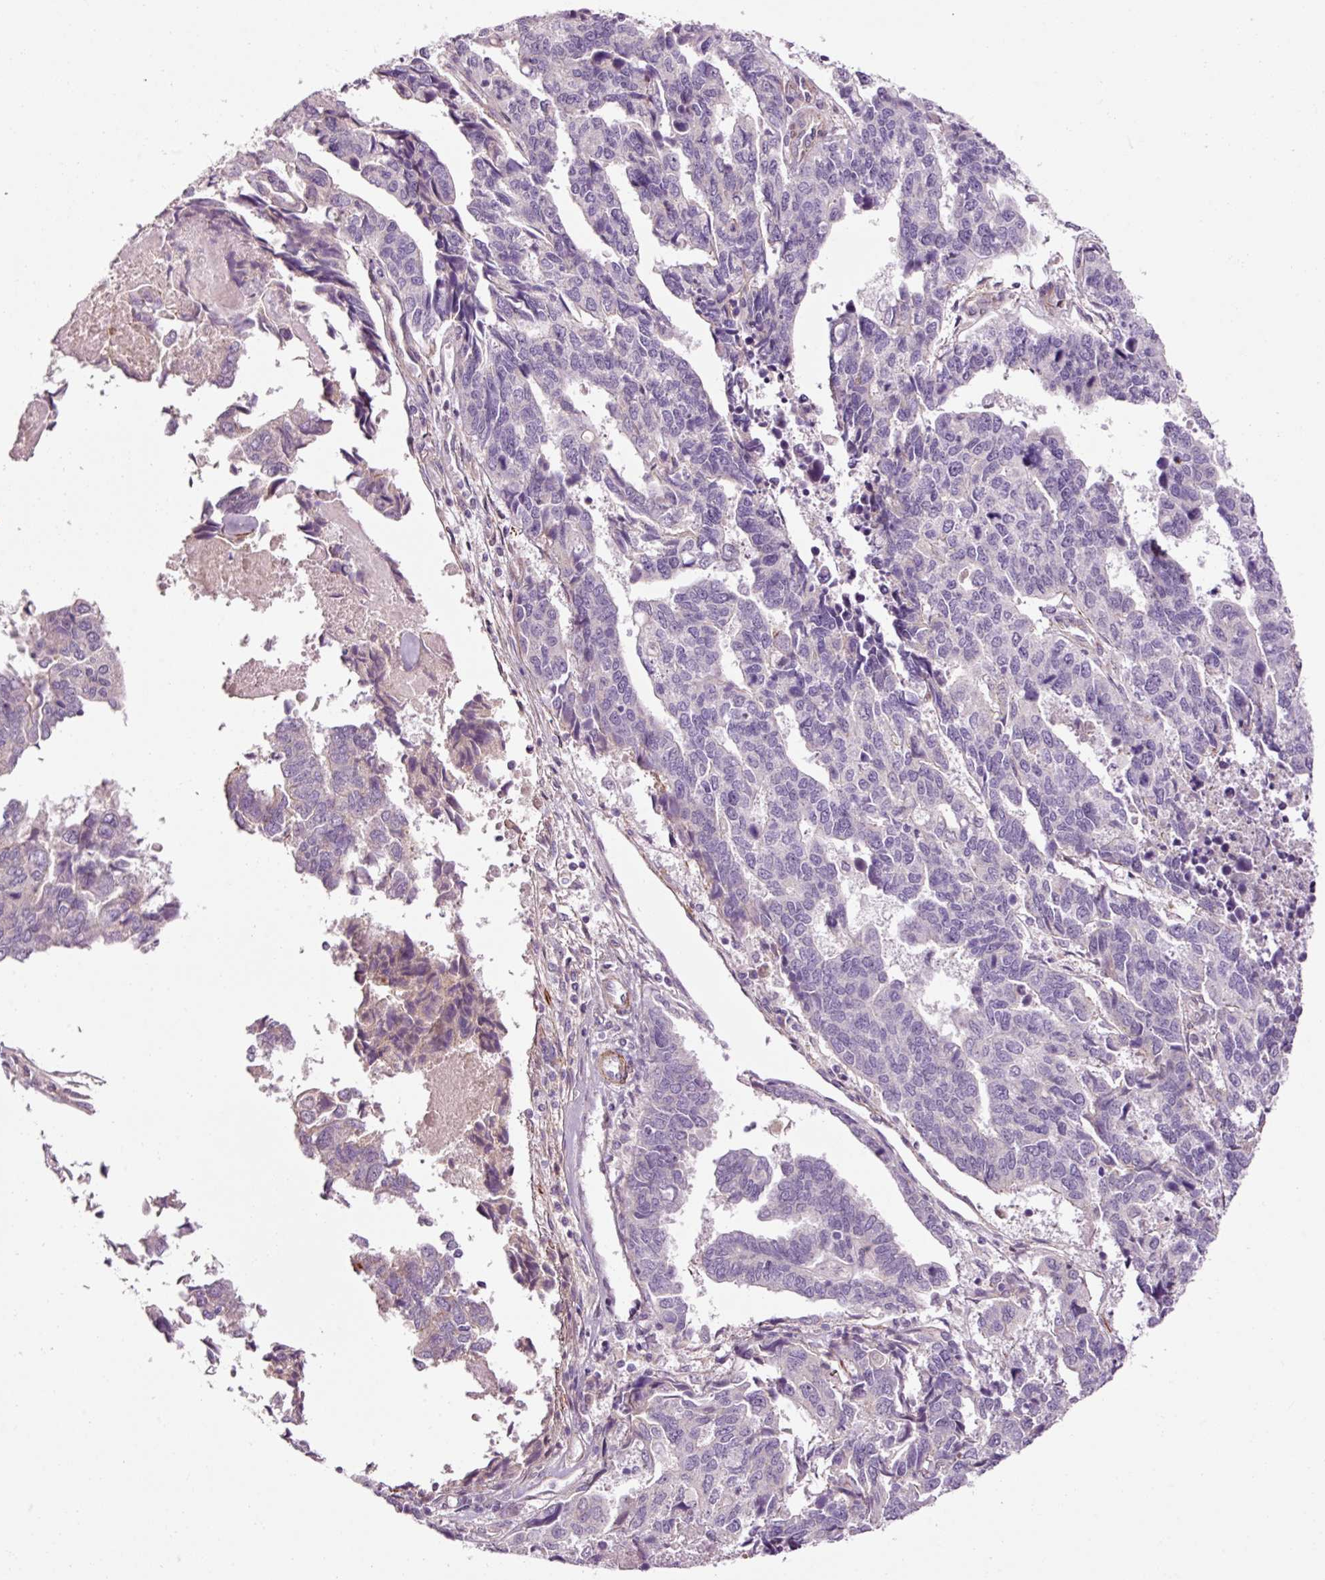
{"staining": {"intensity": "negative", "quantity": "none", "location": "none"}, "tissue": "endometrial cancer", "cell_type": "Tumor cells", "image_type": "cancer", "snomed": [{"axis": "morphology", "description": "Adenocarcinoma, NOS"}, {"axis": "topography", "description": "Endometrium"}], "caption": "Protein analysis of adenocarcinoma (endometrial) shows no significant staining in tumor cells.", "gene": "ANKRD20A1", "patient": {"sex": "female", "age": 73}}